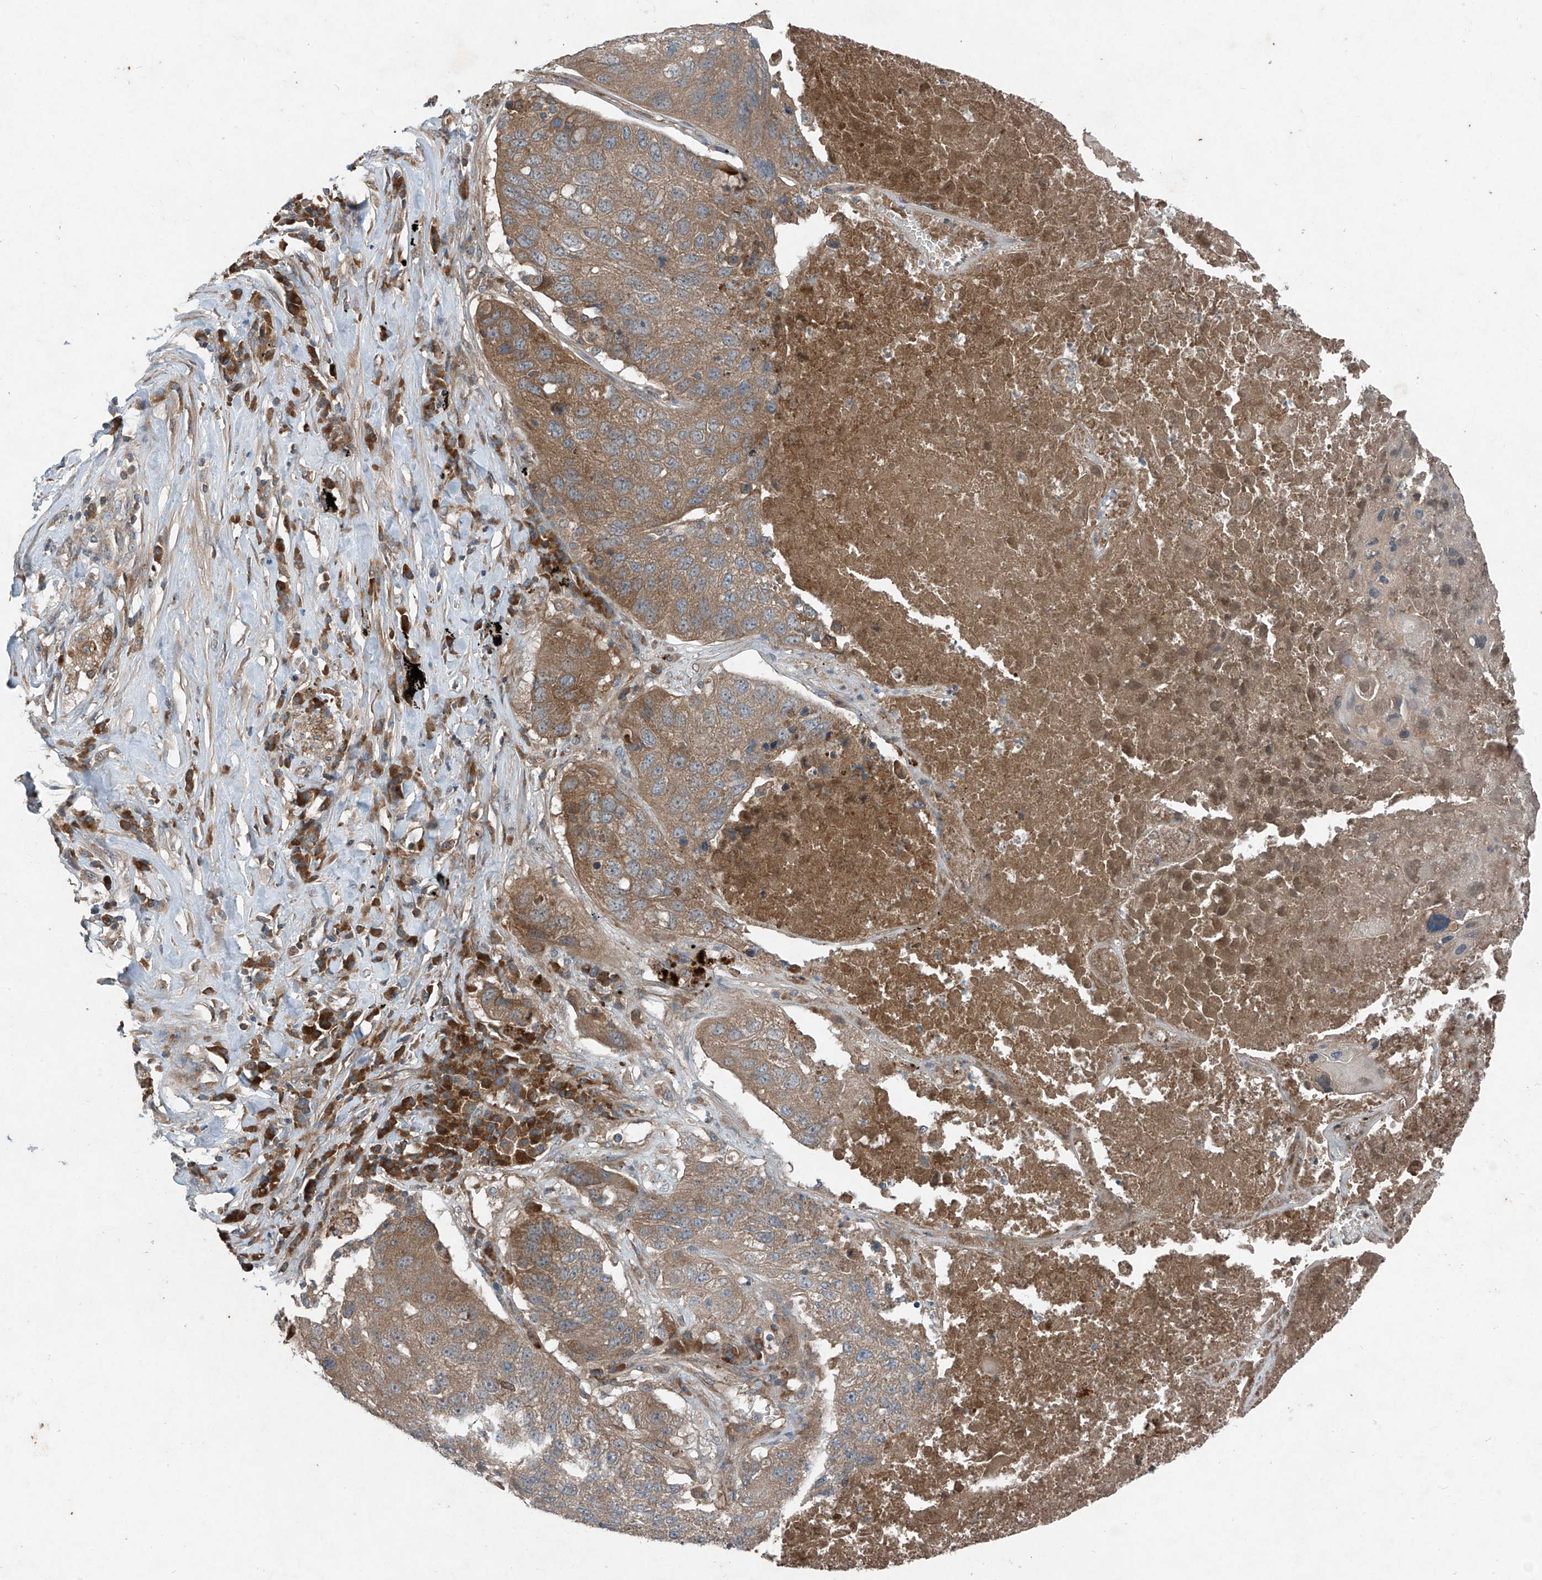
{"staining": {"intensity": "moderate", "quantity": ">75%", "location": "cytoplasmic/membranous"}, "tissue": "lung cancer", "cell_type": "Tumor cells", "image_type": "cancer", "snomed": [{"axis": "morphology", "description": "Squamous cell carcinoma, NOS"}, {"axis": "topography", "description": "Lung"}], "caption": "Lung cancer stained with immunohistochemistry displays moderate cytoplasmic/membranous expression in approximately >75% of tumor cells. Nuclei are stained in blue.", "gene": "FOXRED2", "patient": {"sex": "male", "age": 61}}